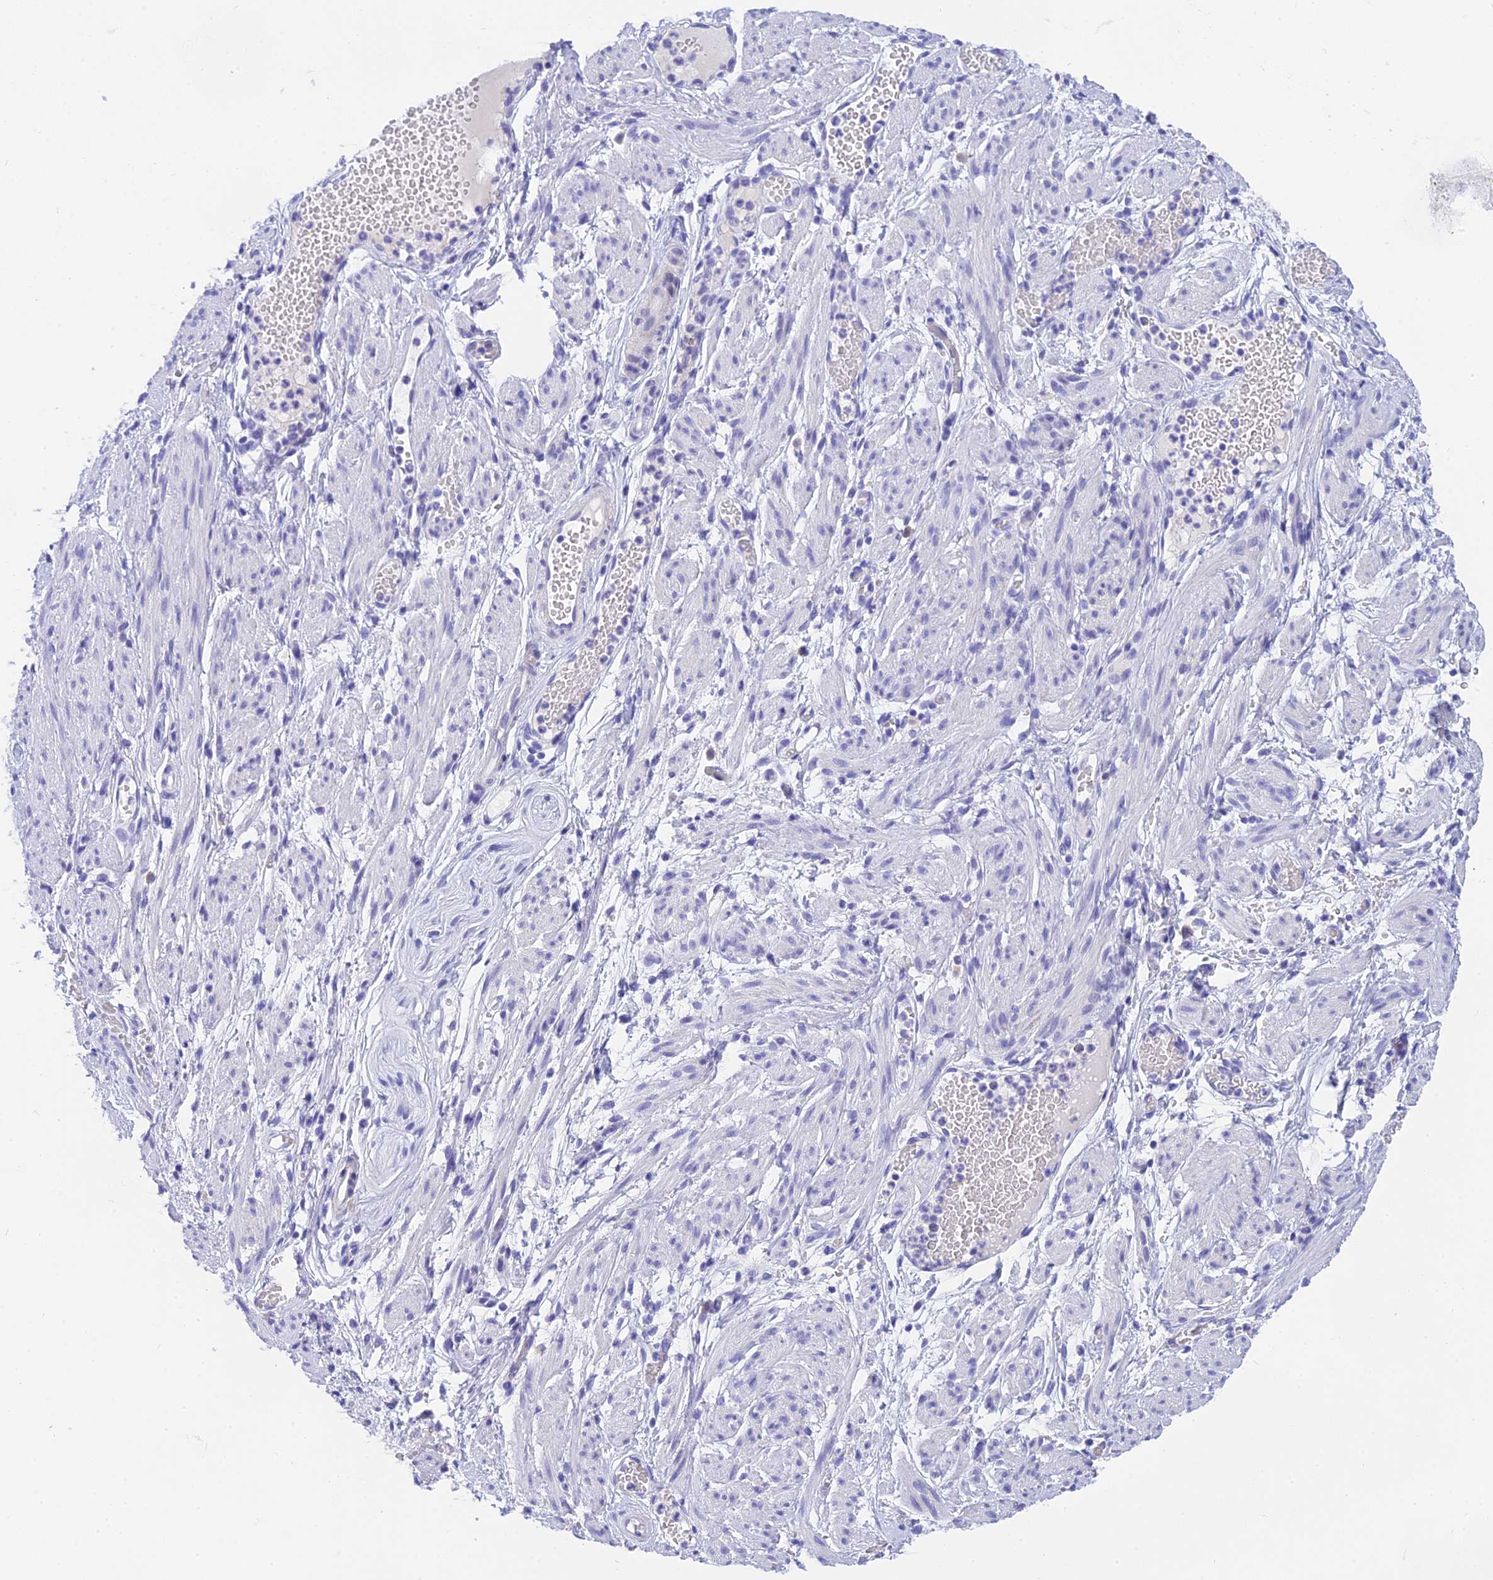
{"staining": {"intensity": "negative", "quantity": "none", "location": "none"}, "tissue": "adipose tissue", "cell_type": "Adipocytes", "image_type": "normal", "snomed": [{"axis": "morphology", "description": "Normal tissue, NOS"}, {"axis": "topography", "description": "Smooth muscle"}, {"axis": "topography", "description": "Peripheral nerve tissue"}], "caption": "Immunohistochemistry (IHC) photomicrograph of benign adipose tissue stained for a protein (brown), which shows no staining in adipocytes.", "gene": "KDELR3", "patient": {"sex": "female", "age": 39}}